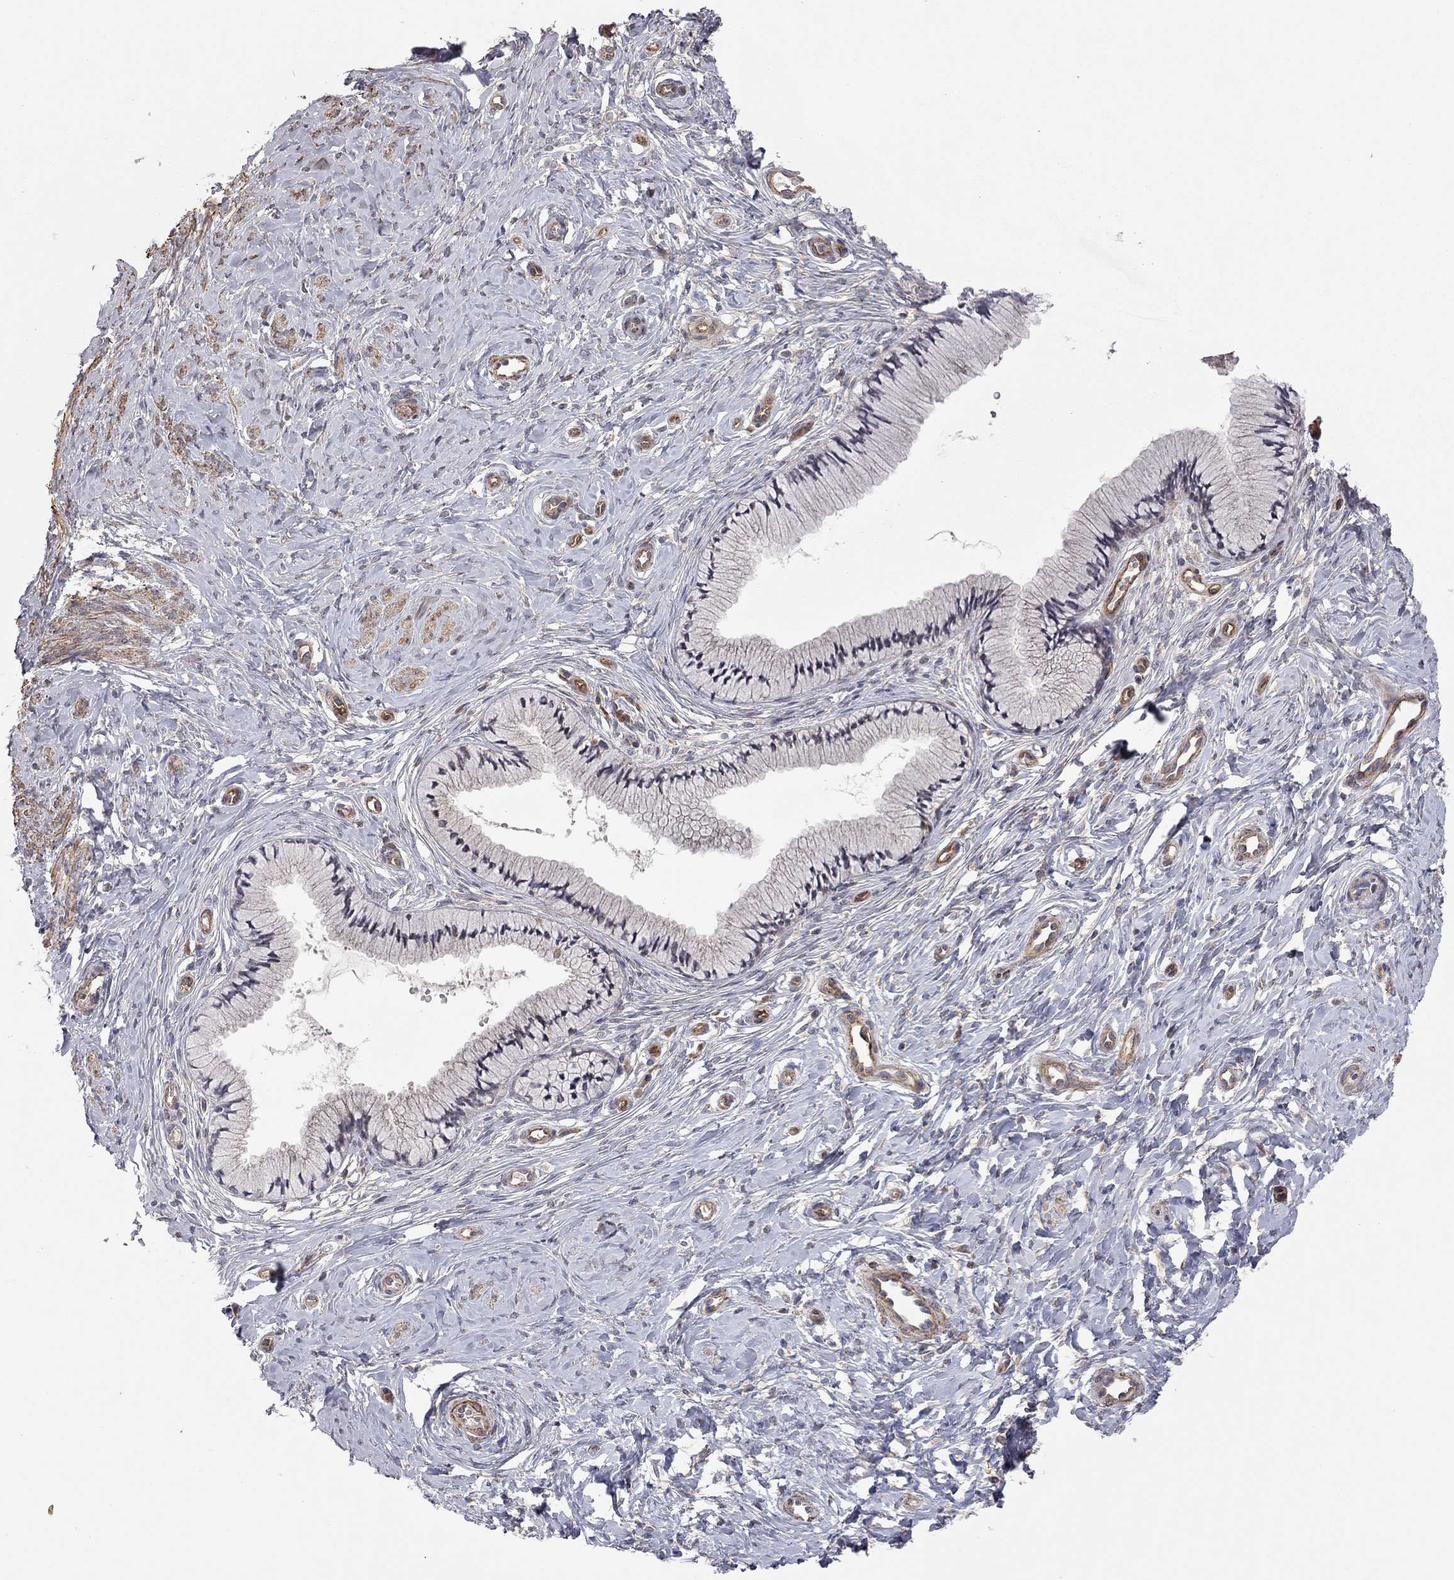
{"staining": {"intensity": "negative", "quantity": "none", "location": "none"}, "tissue": "cervix", "cell_type": "Glandular cells", "image_type": "normal", "snomed": [{"axis": "morphology", "description": "Normal tissue, NOS"}, {"axis": "topography", "description": "Cervix"}], "caption": "High magnification brightfield microscopy of benign cervix stained with DAB (brown) and counterstained with hematoxylin (blue): glandular cells show no significant positivity. (DAB (3,3'-diaminobenzidine) IHC visualized using brightfield microscopy, high magnification).", "gene": "EXOC3L2", "patient": {"sex": "female", "age": 37}}